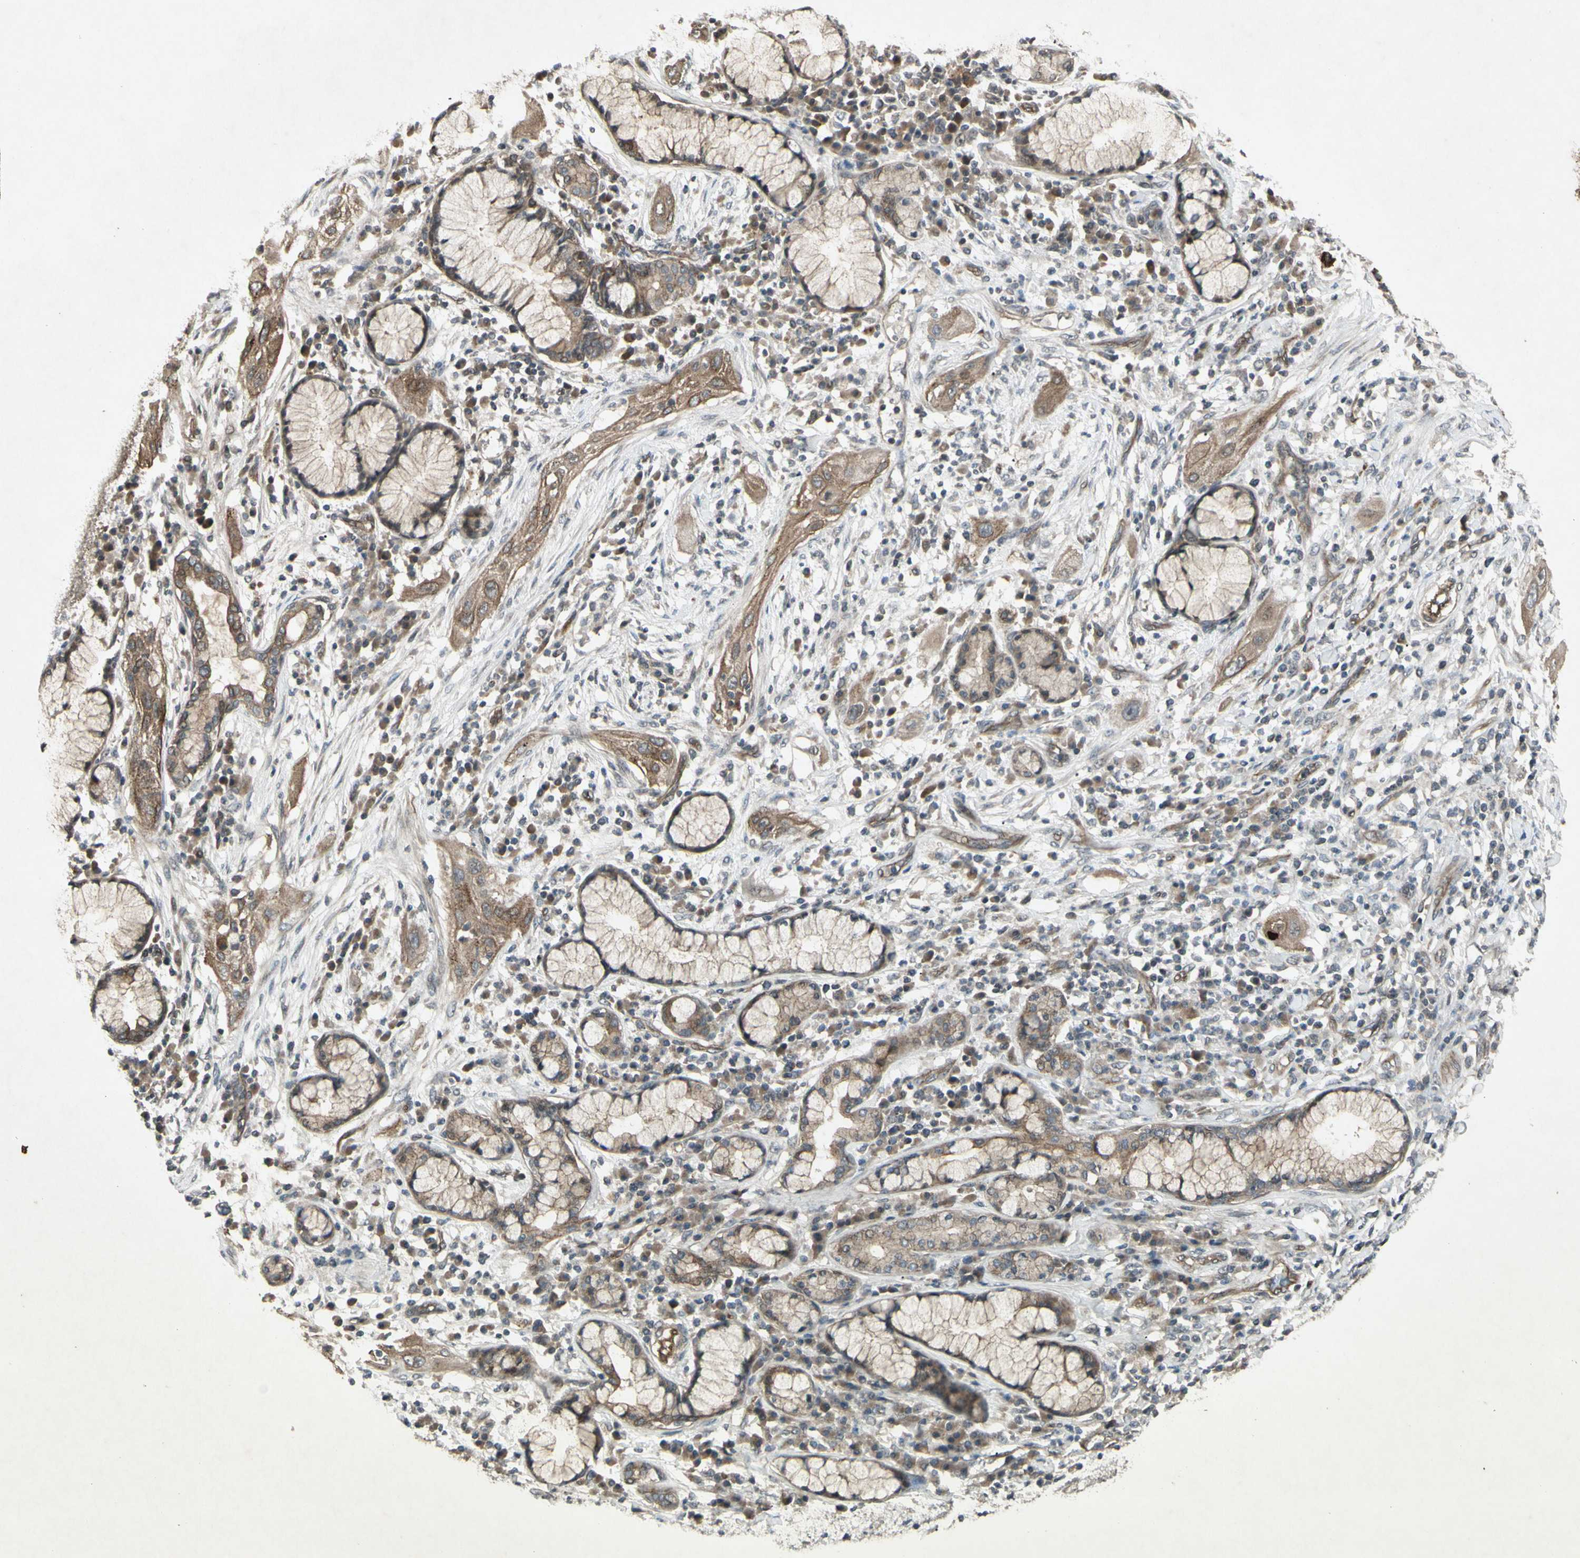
{"staining": {"intensity": "moderate", "quantity": ">75%", "location": "cytoplasmic/membranous"}, "tissue": "lung cancer", "cell_type": "Tumor cells", "image_type": "cancer", "snomed": [{"axis": "morphology", "description": "Squamous cell carcinoma, NOS"}, {"axis": "topography", "description": "Lung"}], "caption": "IHC micrograph of human lung cancer stained for a protein (brown), which exhibits medium levels of moderate cytoplasmic/membranous staining in about >75% of tumor cells.", "gene": "JAG1", "patient": {"sex": "female", "age": 47}}